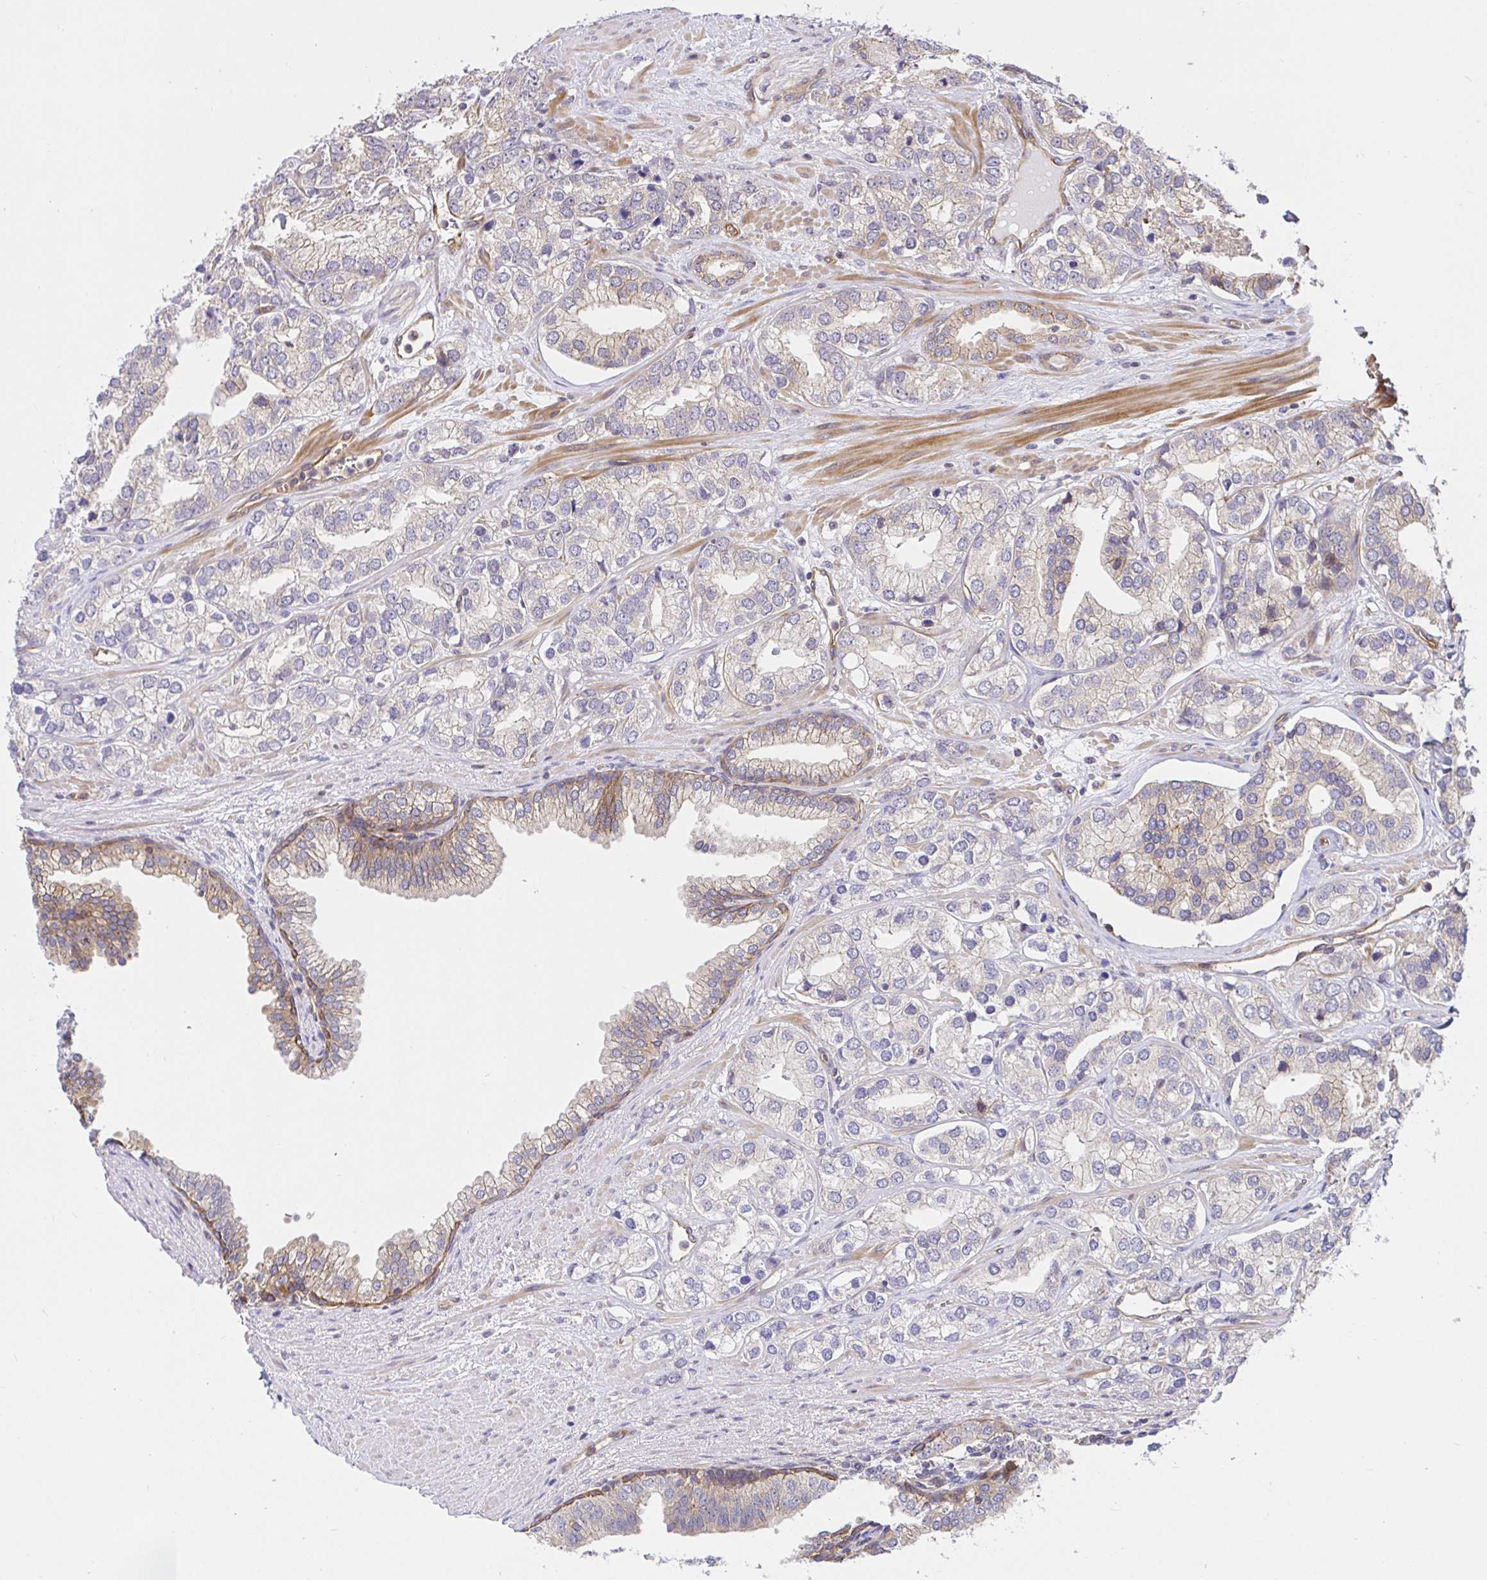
{"staining": {"intensity": "weak", "quantity": "<25%", "location": "cytoplasmic/membranous"}, "tissue": "prostate cancer", "cell_type": "Tumor cells", "image_type": "cancer", "snomed": [{"axis": "morphology", "description": "Adenocarcinoma, High grade"}, {"axis": "topography", "description": "Prostate"}], "caption": "This image is of prostate cancer stained with immunohistochemistry (IHC) to label a protein in brown with the nuclei are counter-stained blue. There is no staining in tumor cells.", "gene": "TRIM55", "patient": {"sex": "male", "age": 58}}